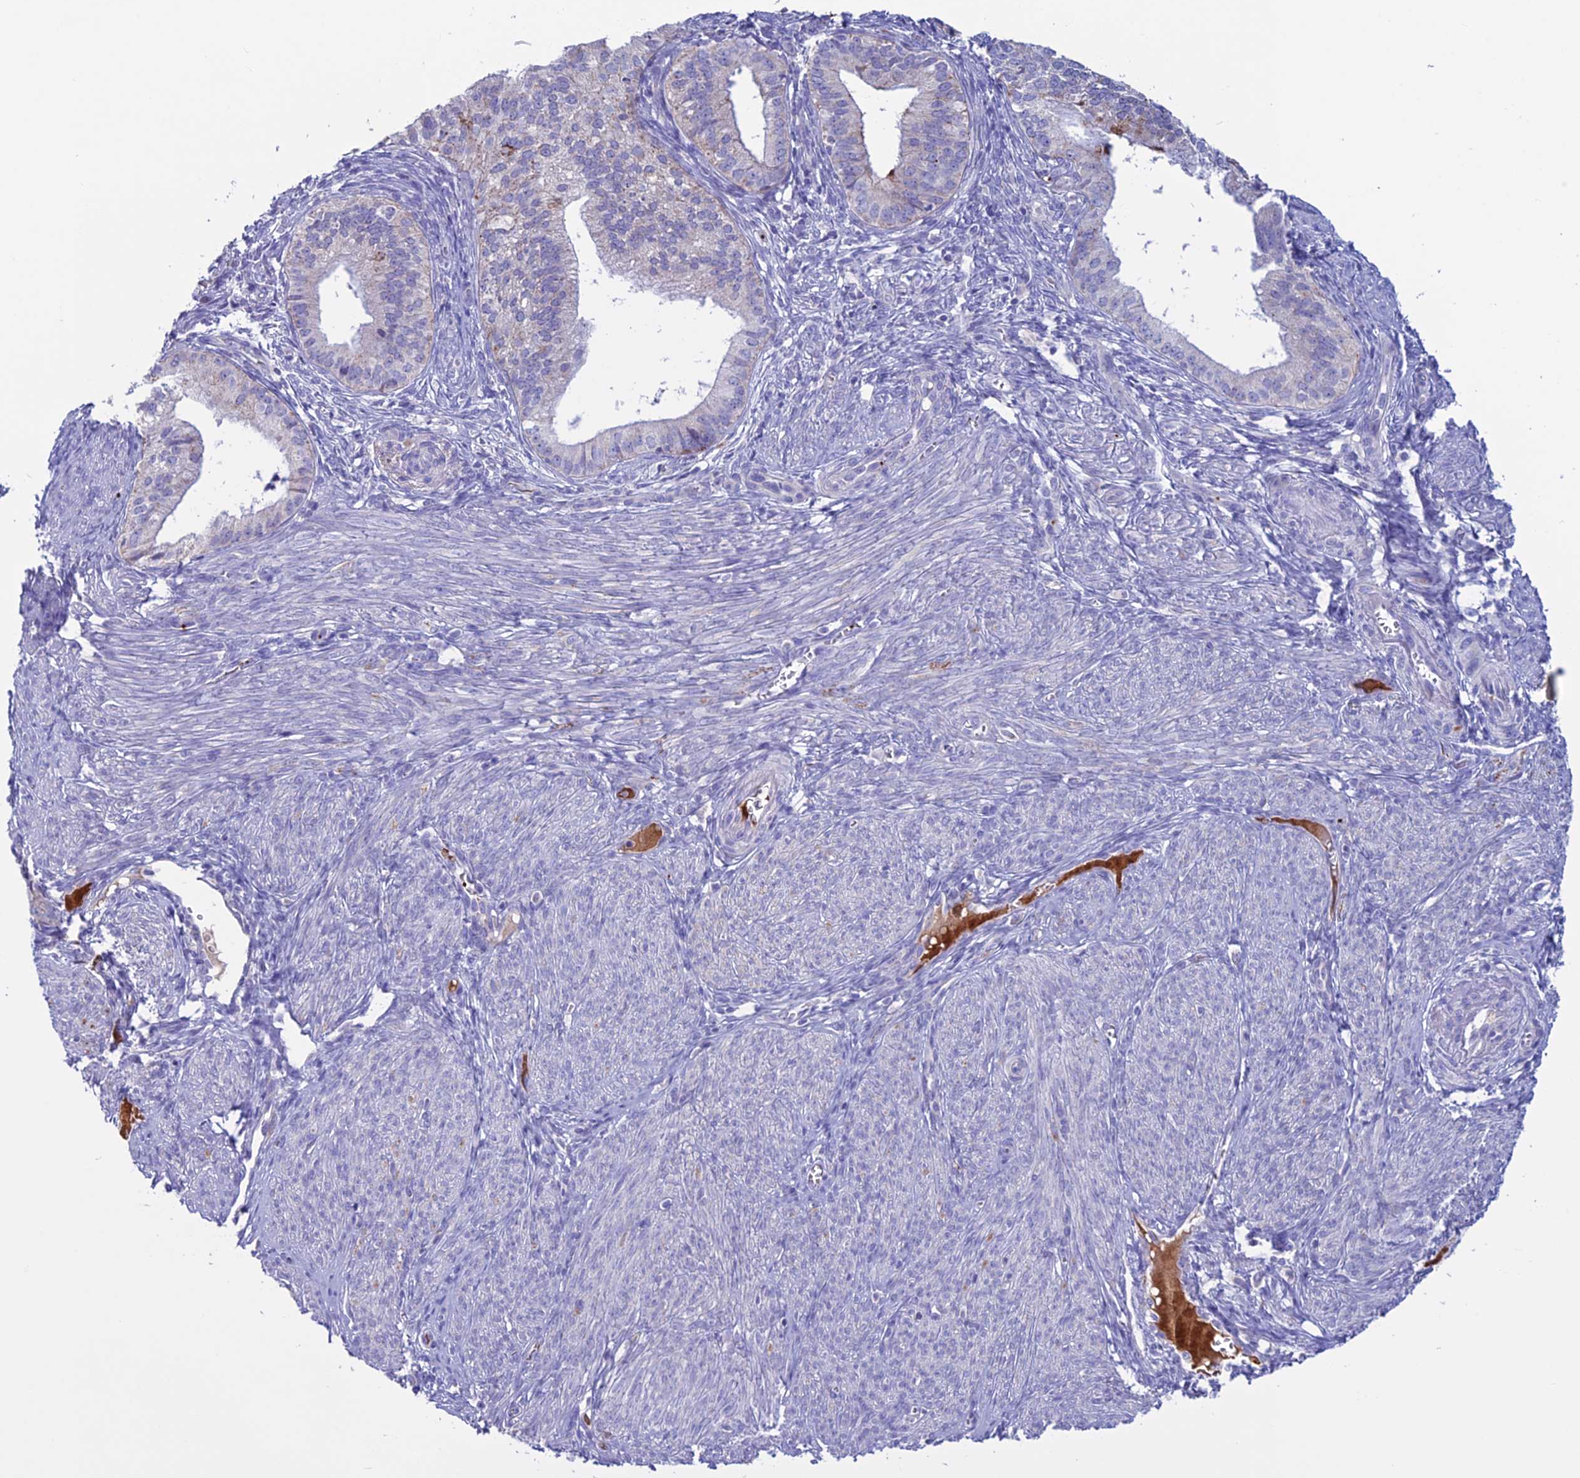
{"staining": {"intensity": "moderate", "quantity": "<25%", "location": "cytoplasmic/membranous"}, "tissue": "endometrial cancer", "cell_type": "Tumor cells", "image_type": "cancer", "snomed": [{"axis": "morphology", "description": "Adenocarcinoma, NOS"}, {"axis": "topography", "description": "Endometrium"}], "caption": "Immunohistochemistry (IHC) of endometrial cancer demonstrates low levels of moderate cytoplasmic/membranous staining in approximately <25% of tumor cells.", "gene": "C21orf140", "patient": {"sex": "female", "age": 50}}